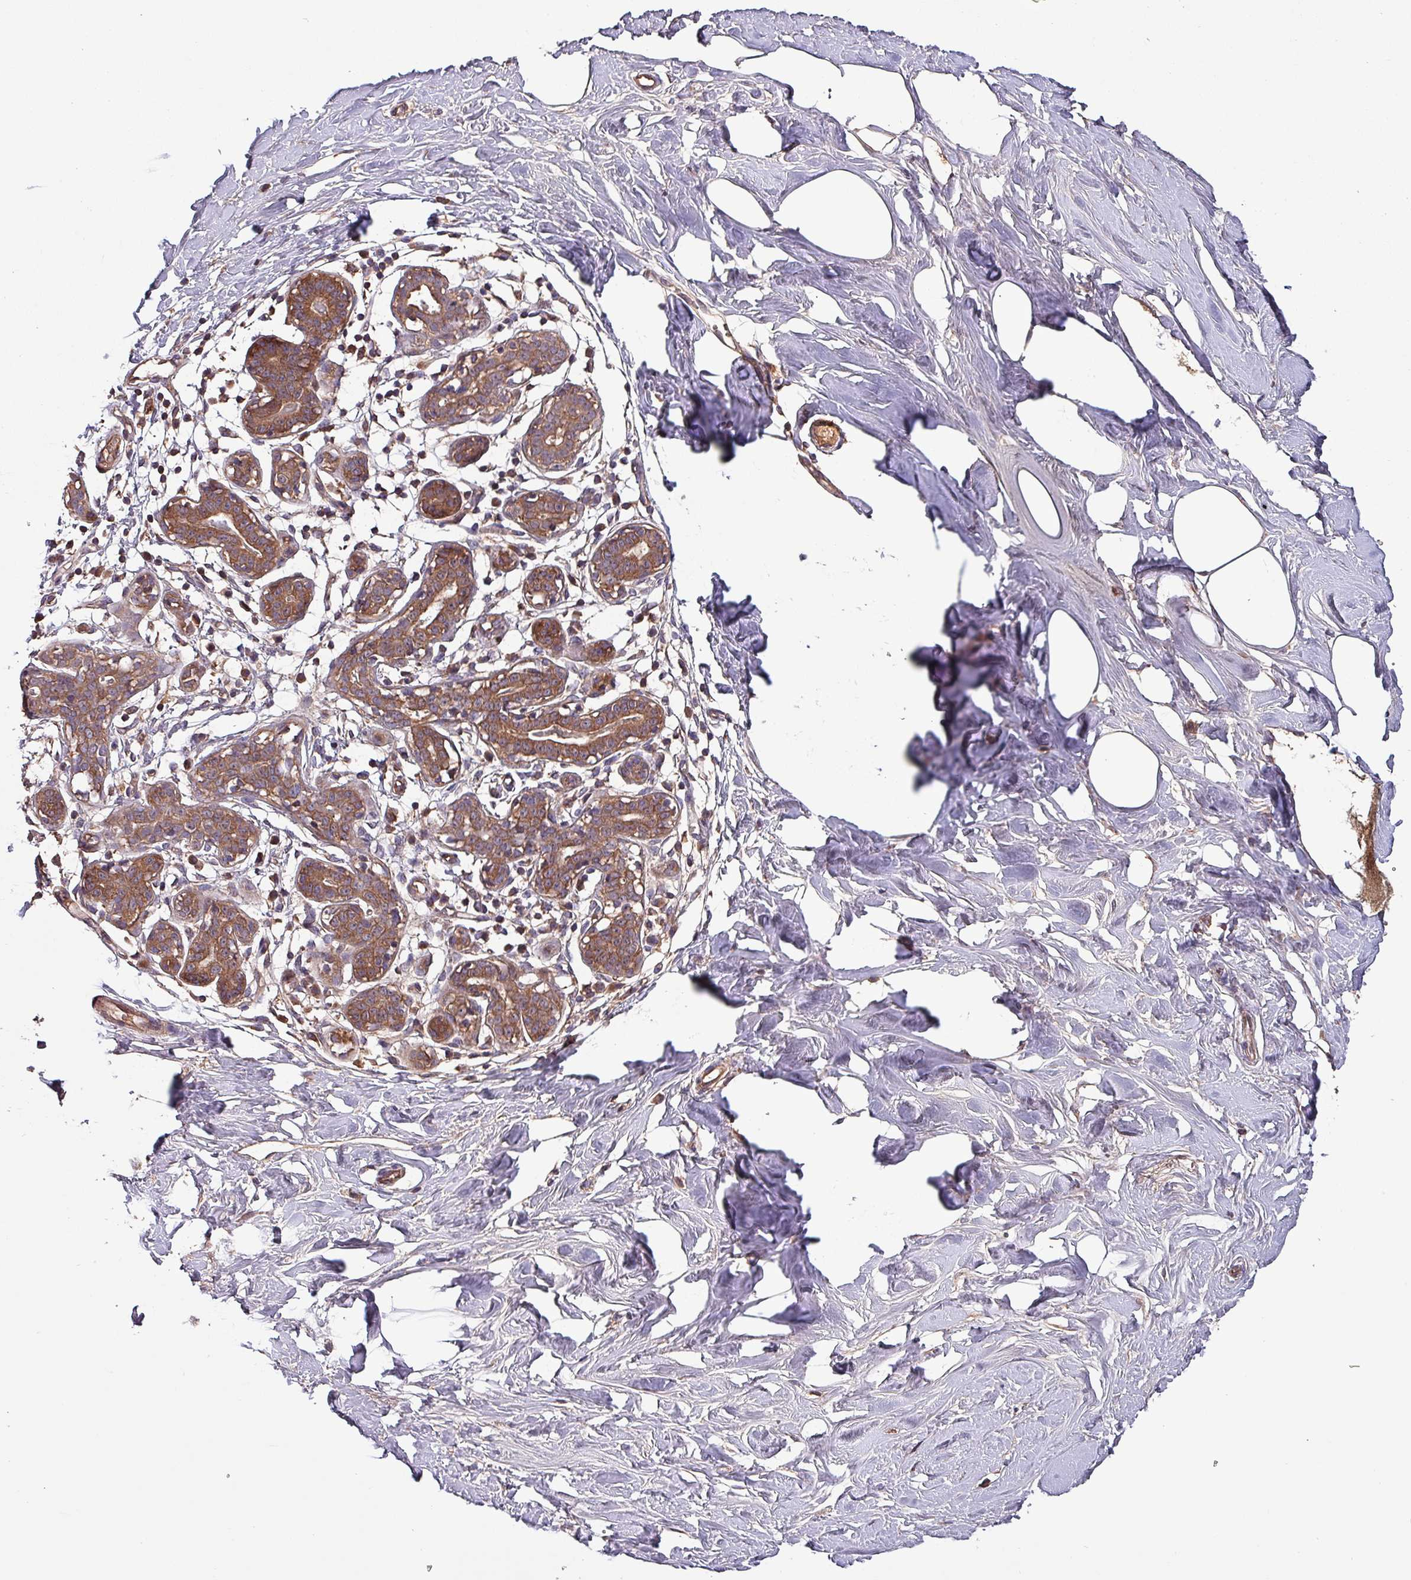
{"staining": {"intensity": "weak", "quantity": "25%-75%", "location": "cytoplasmic/membranous"}, "tissue": "breast", "cell_type": "Adipocytes", "image_type": "normal", "snomed": [{"axis": "morphology", "description": "Normal tissue, NOS"}, {"axis": "topography", "description": "Breast"}], "caption": "IHC of benign breast demonstrates low levels of weak cytoplasmic/membranous positivity in approximately 25%-75% of adipocytes. The staining was performed using DAB to visualize the protein expression in brown, while the nuclei were stained in blue with hematoxylin (Magnification: 20x).", "gene": "PAFAH1B2", "patient": {"sex": "female", "age": 27}}